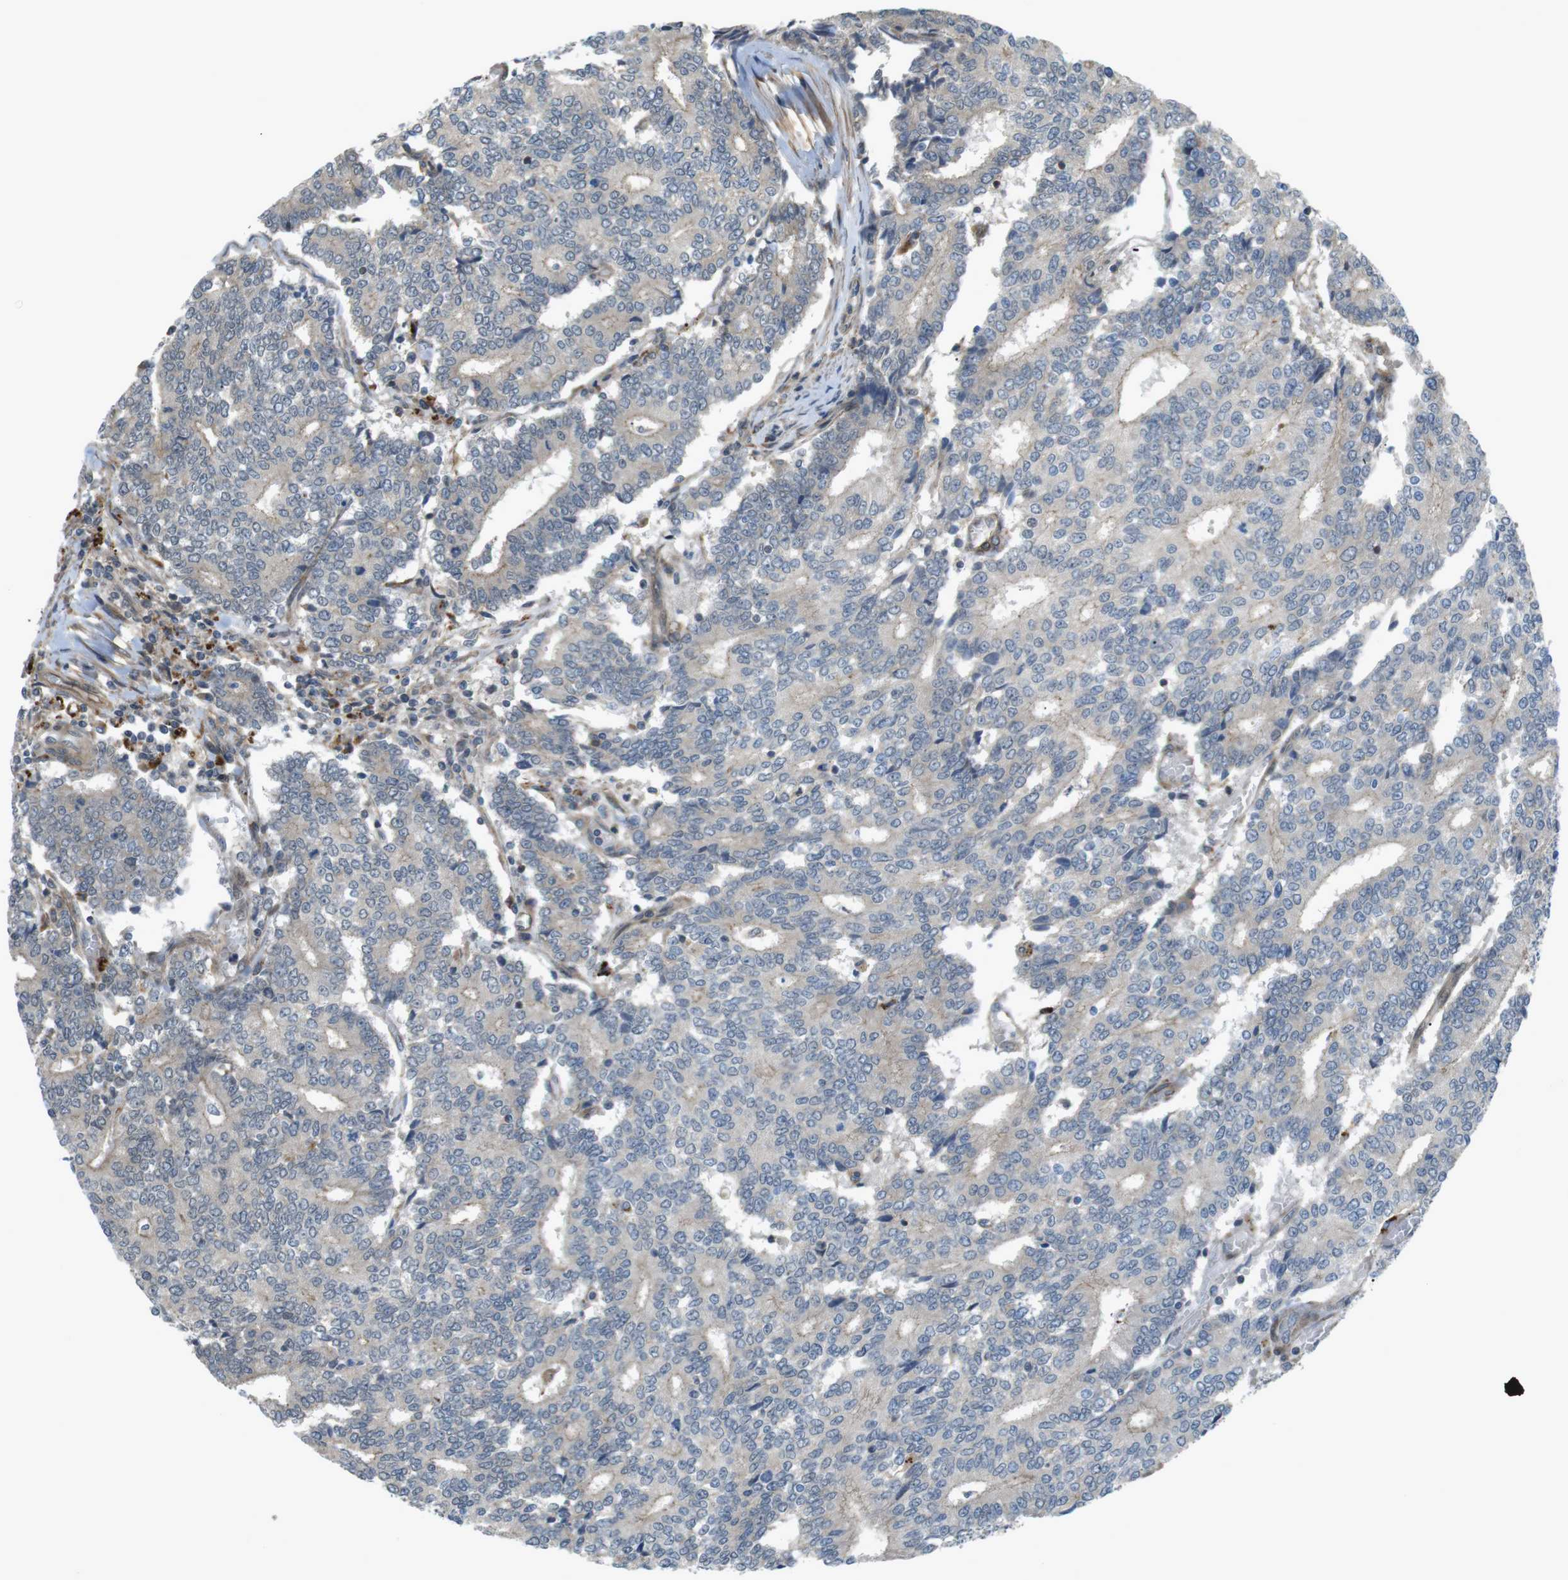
{"staining": {"intensity": "weak", "quantity": "25%-75%", "location": "cytoplasmic/membranous"}, "tissue": "prostate cancer", "cell_type": "Tumor cells", "image_type": "cancer", "snomed": [{"axis": "morphology", "description": "Normal tissue, NOS"}, {"axis": "morphology", "description": "Adenocarcinoma, High grade"}, {"axis": "topography", "description": "Prostate"}, {"axis": "topography", "description": "Seminal veicle"}], "caption": "High-power microscopy captured an immunohistochemistry photomicrograph of prostate cancer, revealing weak cytoplasmic/membranous positivity in approximately 25%-75% of tumor cells.", "gene": "KANK2", "patient": {"sex": "male", "age": 55}}